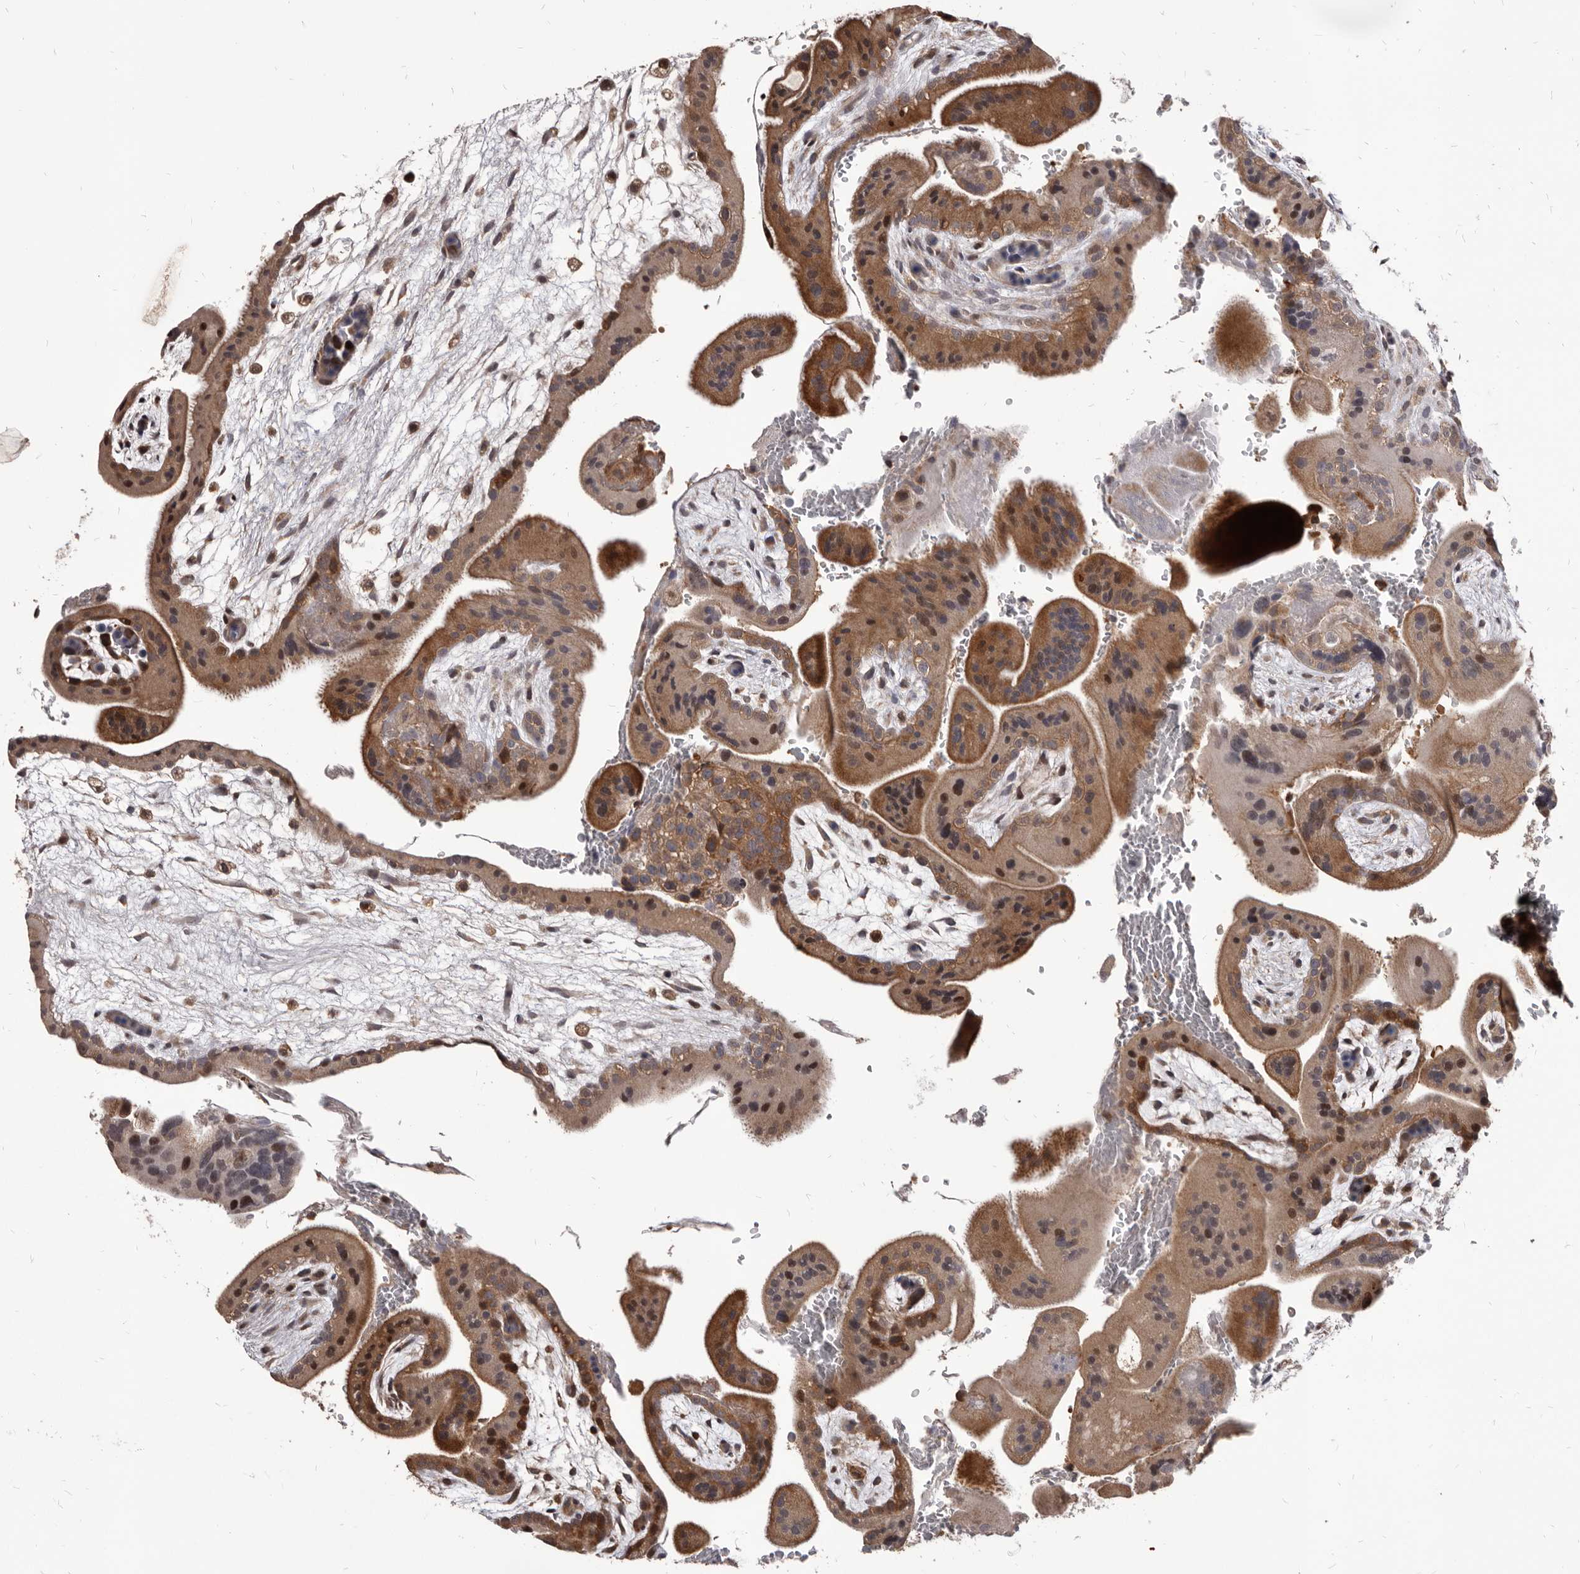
{"staining": {"intensity": "moderate", "quantity": ">75%", "location": "cytoplasmic/membranous"}, "tissue": "placenta", "cell_type": "Decidual cells", "image_type": "normal", "snomed": [{"axis": "morphology", "description": "Normal tissue, NOS"}, {"axis": "topography", "description": "Placenta"}], "caption": "Placenta stained with immunohistochemistry demonstrates moderate cytoplasmic/membranous staining in approximately >75% of decidual cells. Nuclei are stained in blue.", "gene": "MAP3K14", "patient": {"sex": "female", "age": 35}}